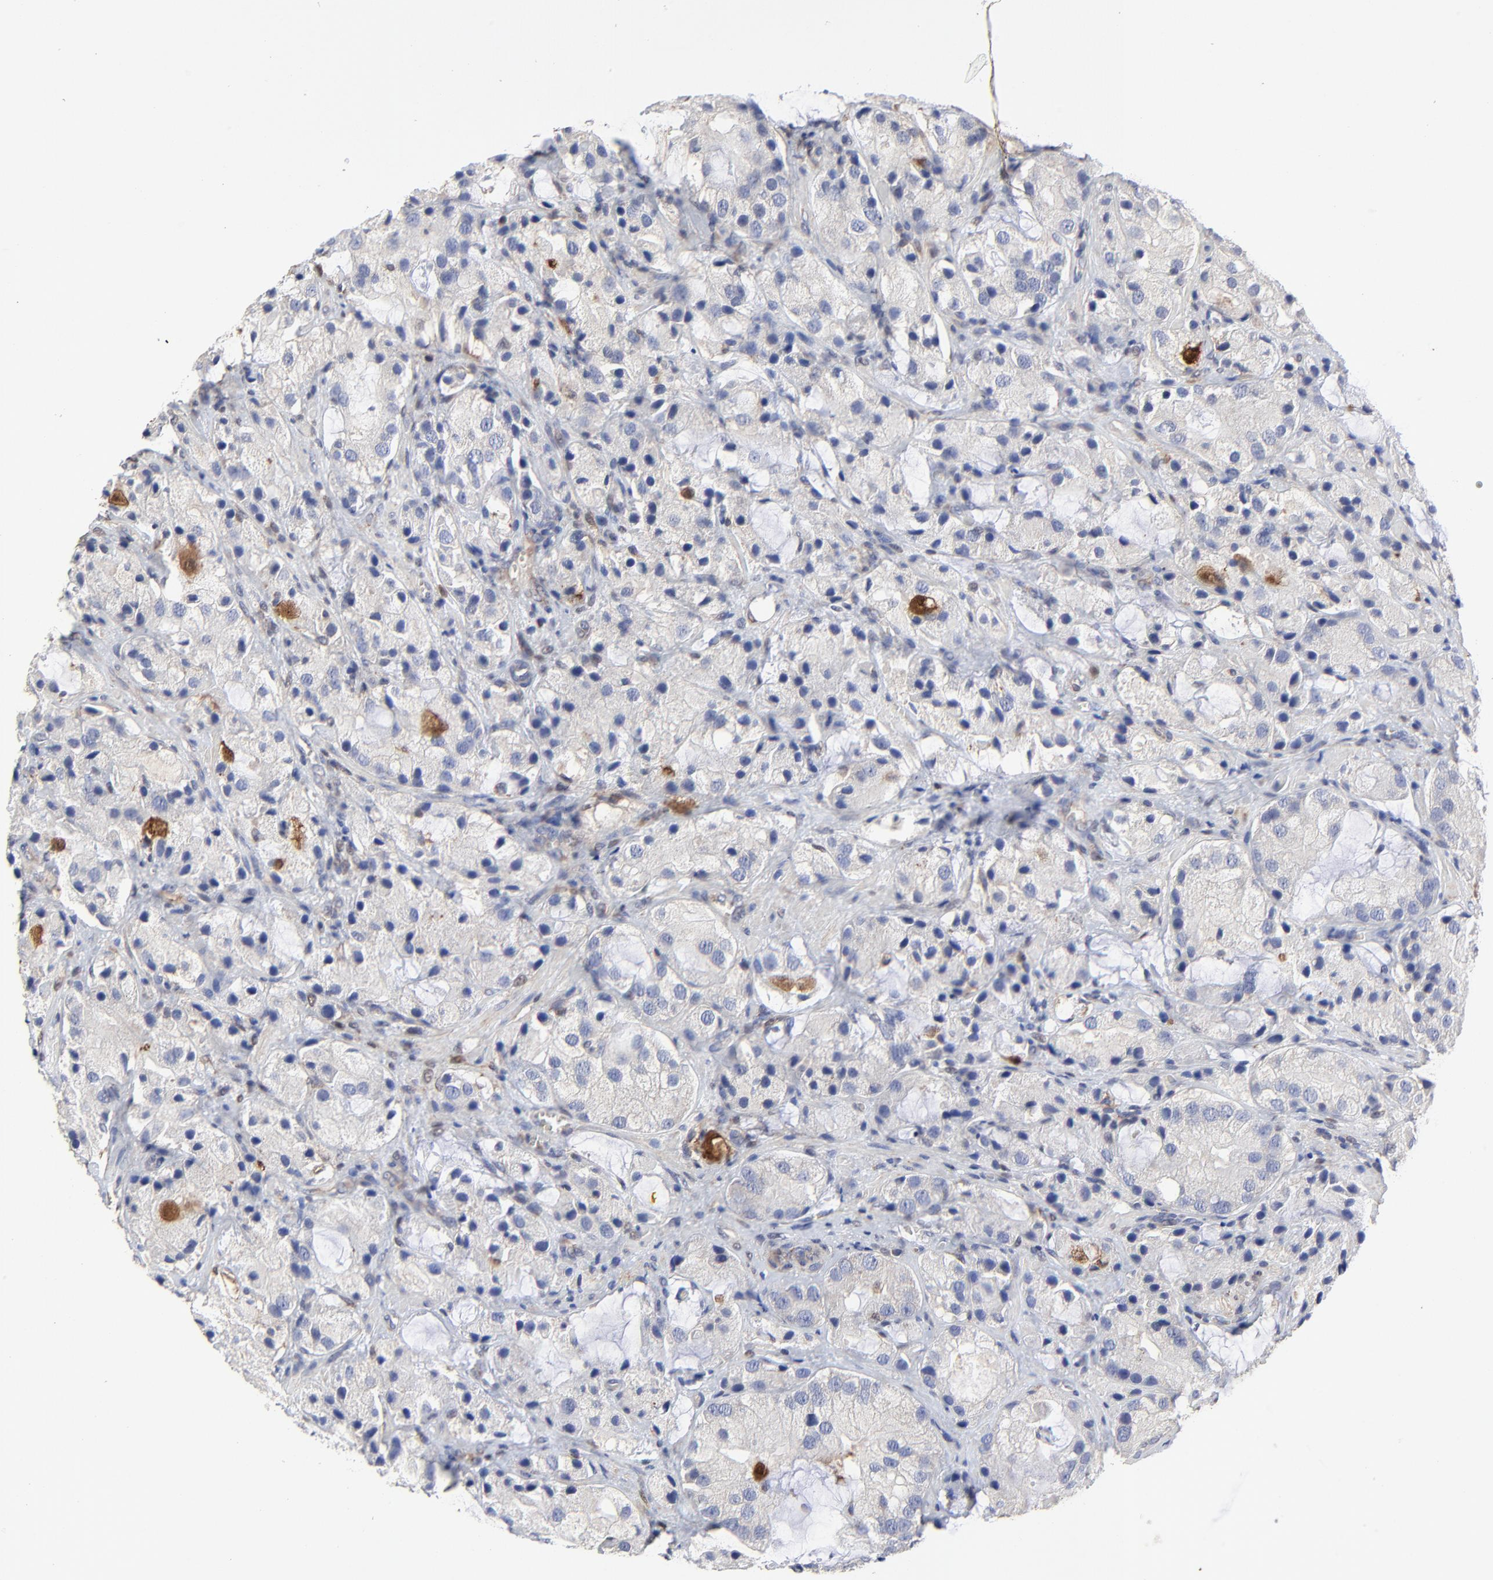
{"staining": {"intensity": "weak", "quantity": ">75%", "location": "cytoplasmic/membranous"}, "tissue": "prostate cancer", "cell_type": "Tumor cells", "image_type": "cancer", "snomed": [{"axis": "morphology", "description": "Adenocarcinoma, High grade"}, {"axis": "topography", "description": "Prostate"}], "caption": "A histopathology image of human prostate cancer (high-grade adenocarcinoma) stained for a protein demonstrates weak cytoplasmic/membranous brown staining in tumor cells. (IHC, brightfield microscopy, high magnification).", "gene": "LGALS3", "patient": {"sex": "male", "age": 70}}